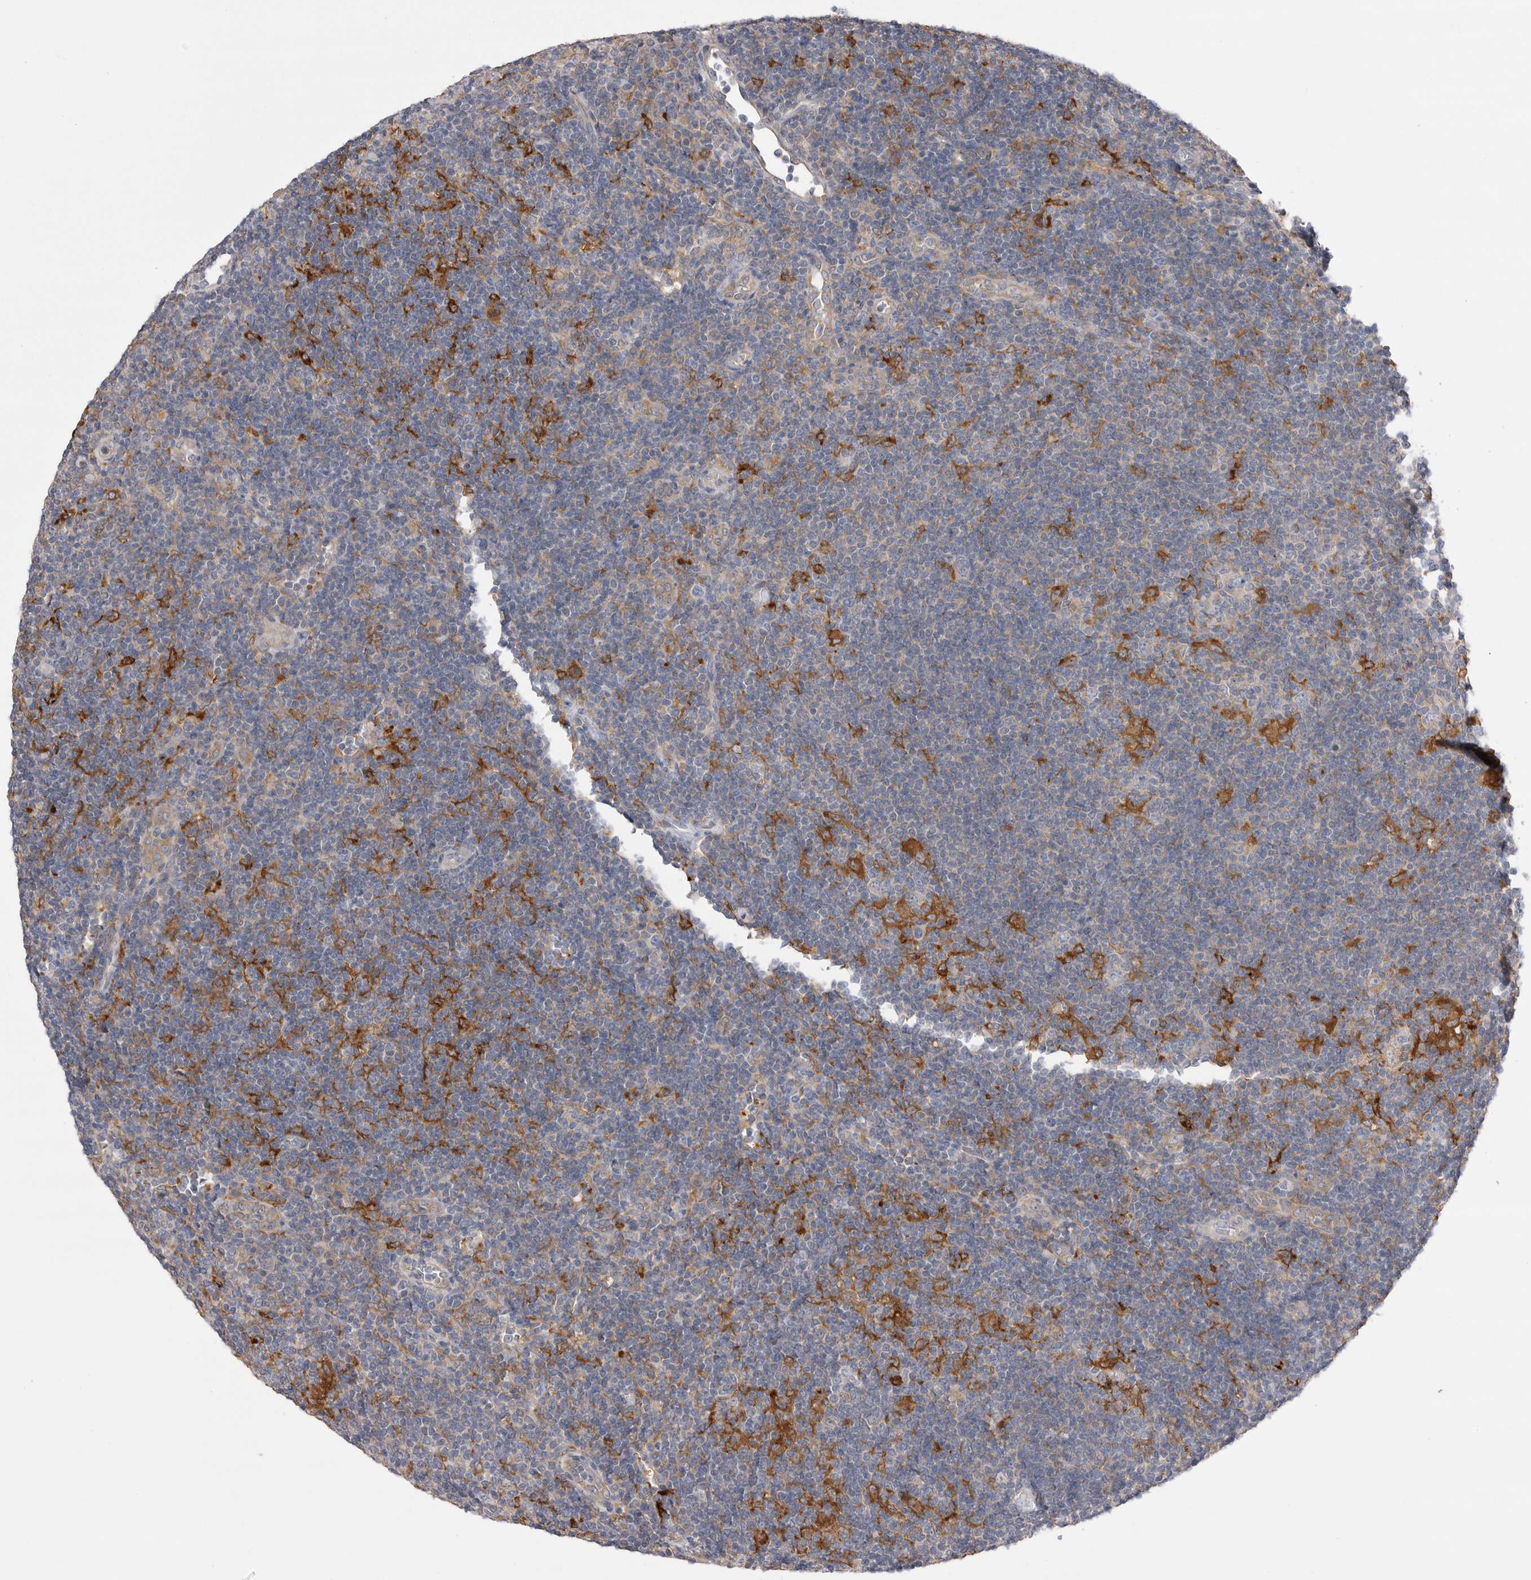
{"staining": {"intensity": "negative", "quantity": "none", "location": "none"}, "tissue": "lymphoma", "cell_type": "Tumor cells", "image_type": "cancer", "snomed": [{"axis": "morphology", "description": "Hodgkin's disease, NOS"}, {"axis": "topography", "description": "Lymph node"}], "caption": "Image shows no significant protein expression in tumor cells of Hodgkin's disease.", "gene": "VAC14", "patient": {"sex": "female", "age": 57}}